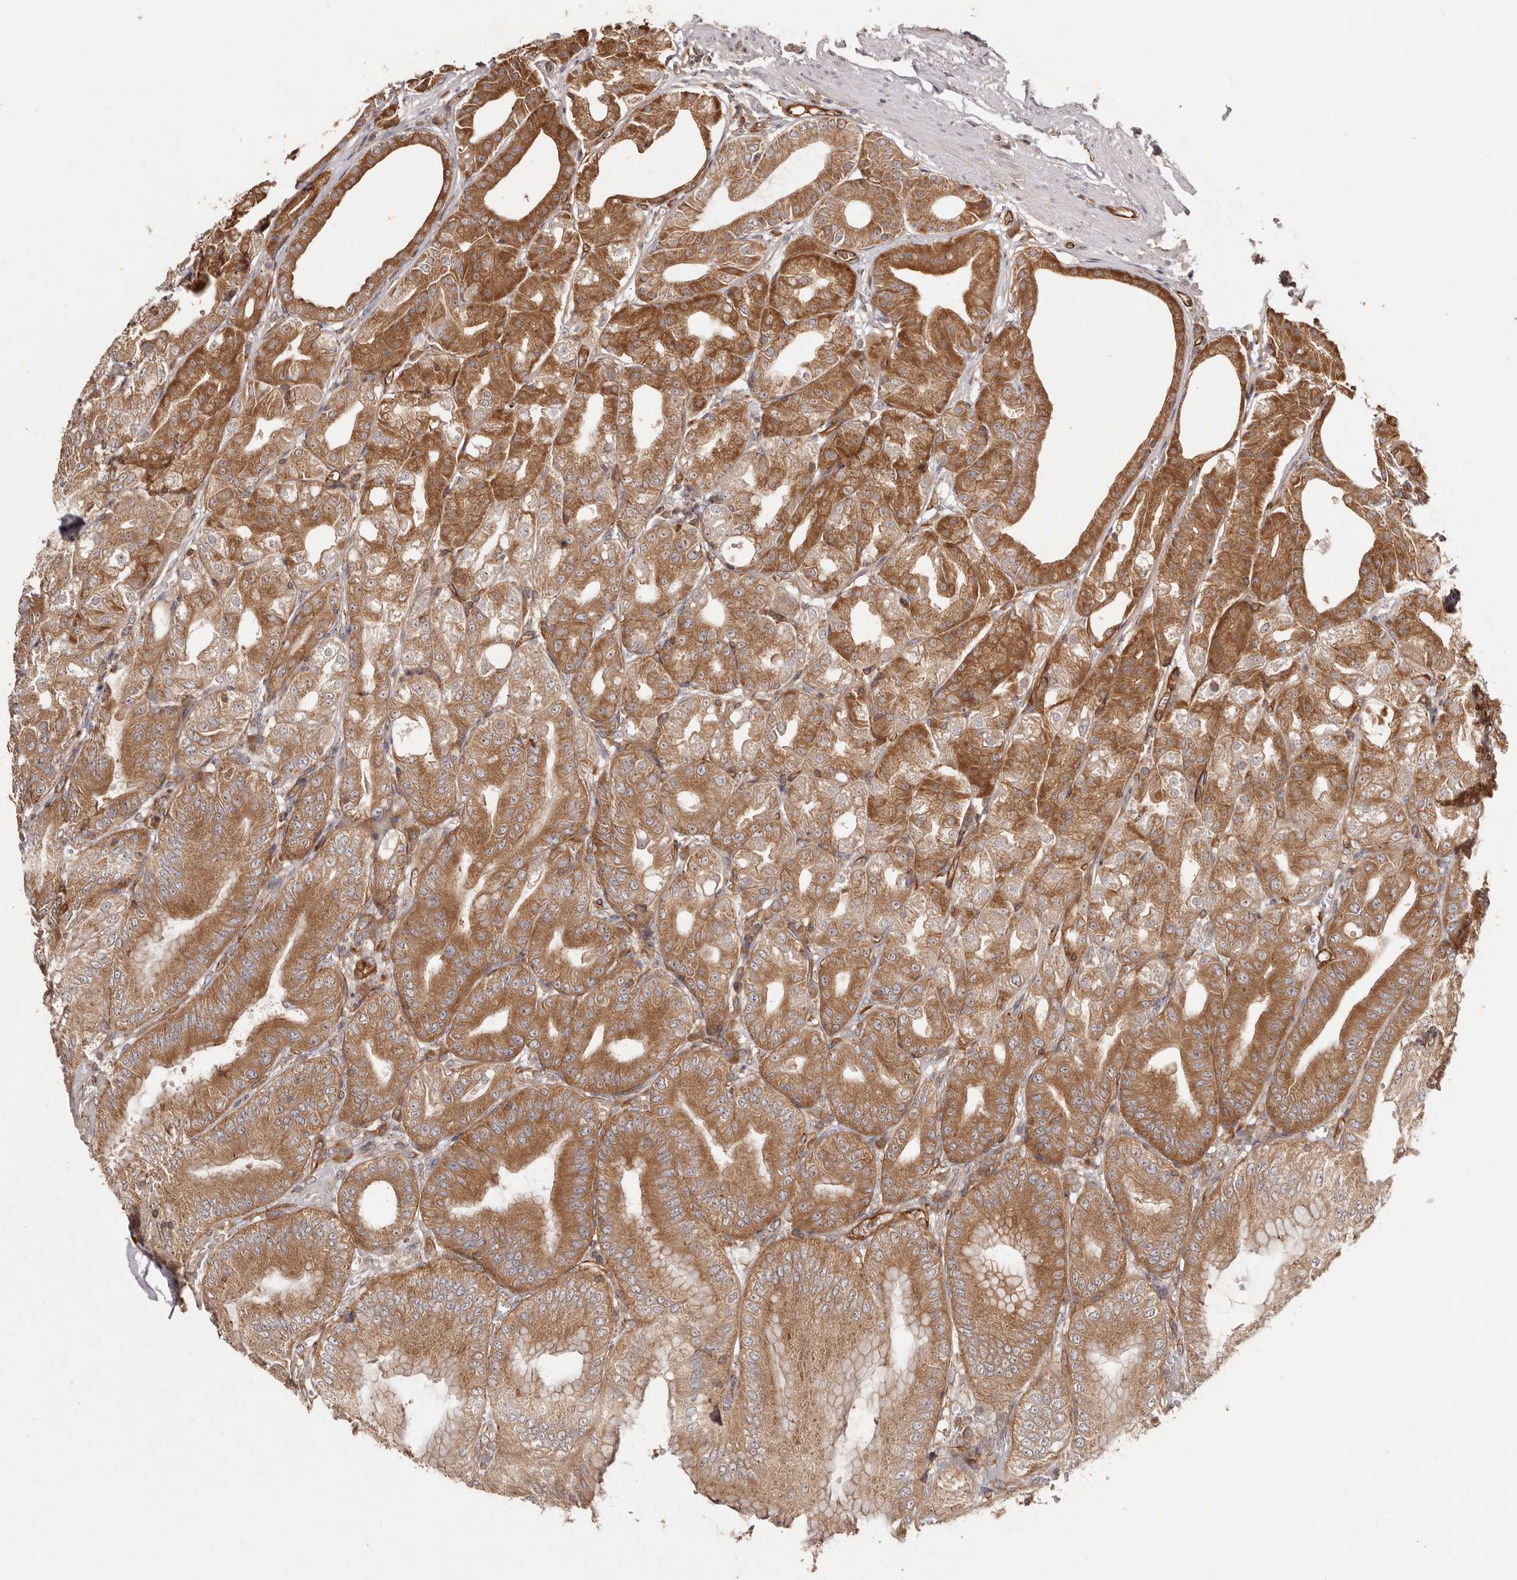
{"staining": {"intensity": "strong", "quantity": "25%-75%", "location": "cytoplasmic/membranous"}, "tissue": "stomach", "cell_type": "Glandular cells", "image_type": "normal", "snomed": [{"axis": "morphology", "description": "Normal tissue, NOS"}, {"axis": "topography", "description": "Stomach, lower"}], "caption": "IHC of unremarkable human stomach demonstrates high levels of strong cytoplasmic/membranous expression in about 25%-75% of glandular cells.", "gene": "RPS6", "patient": {"sex": "male", "age": 71}}